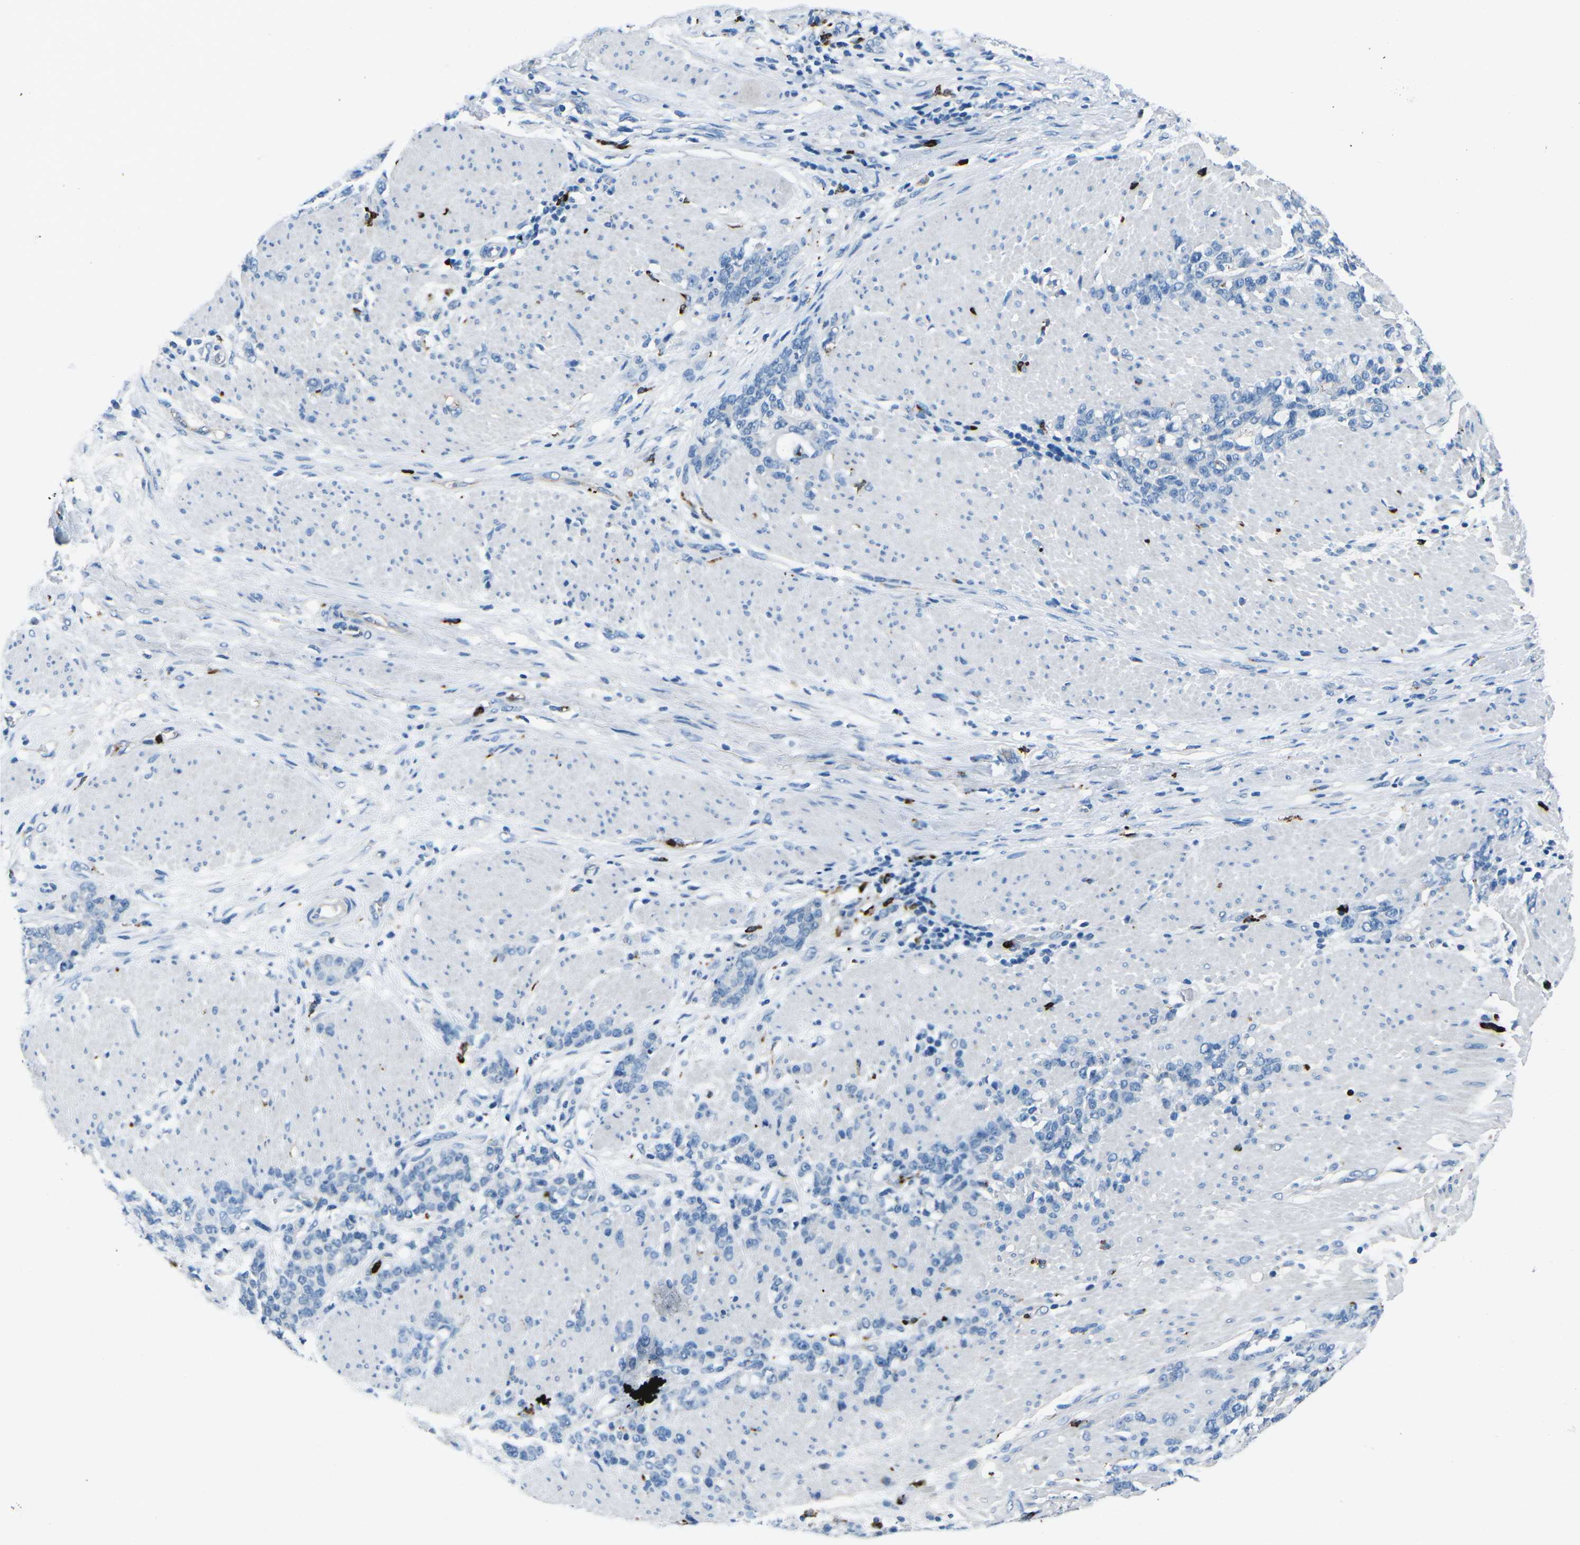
{"staining": {"intensity": "negative", "quantity": "none", "location": "none"}, "tissue": "stomach cancer", "cell_type": "Tumor cells", "image_type": "cancer", "snomed": [{"axis": "morphology", "description": "Adenocarcinoma, NOS"}, {"axis": "topography", "description": "Stomach, lower"}], "caption": "The IHC photomicrograph has no significant staining in tumor cells of stomach cancer (adenocarcinoma) tissue.", "gene": "FCN1", "patient": {"sex": "male", "age": 88}}